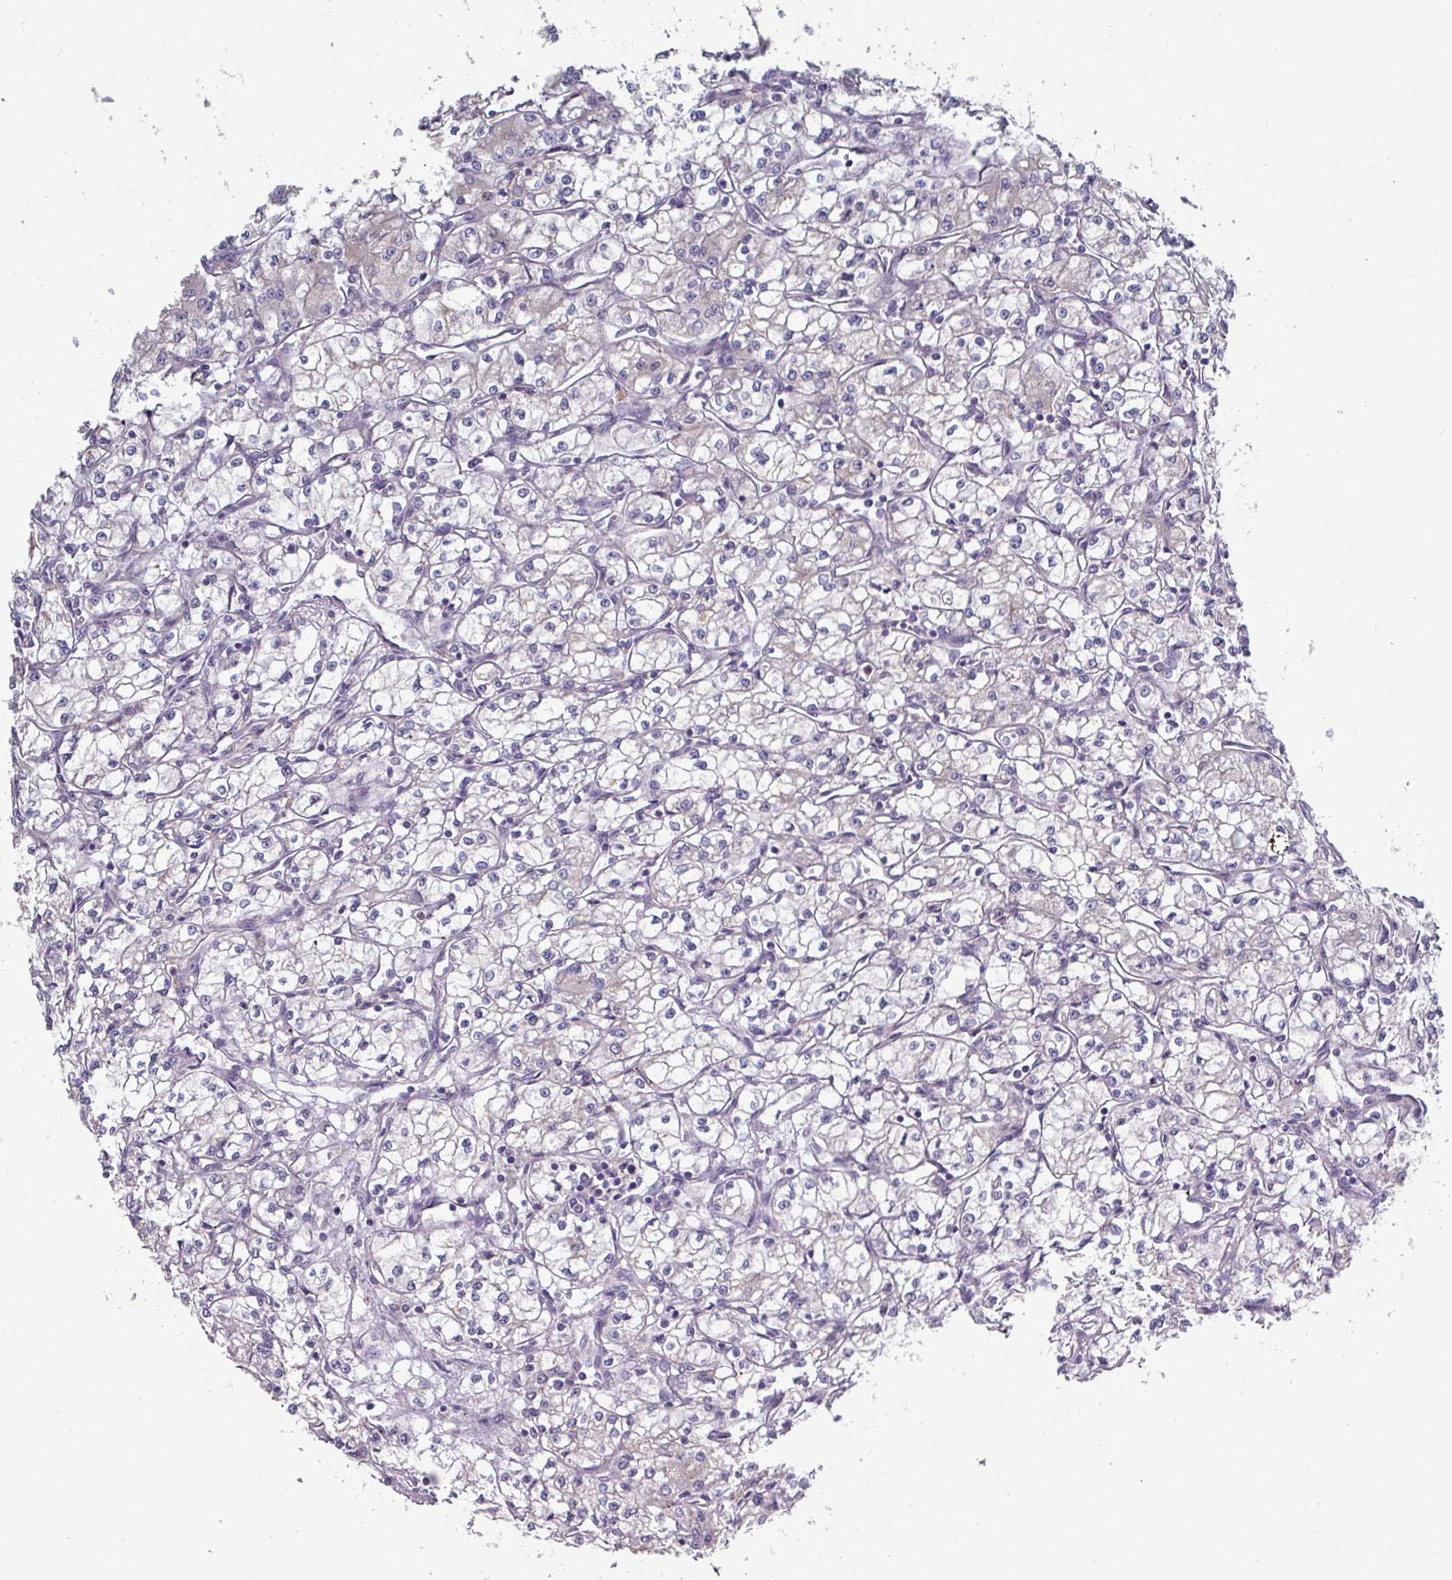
{"staining": {"intensity": "negative", "quantity": "none", "location": "none"}, "tissue": "renal cancer", "cell_type": "Tumor cells", "image_type": "cancer", "snomed": [{"axis": "morphology", "description": "Adenocarcinoma, NOS"}, {"axis": "topography", "description": "Kidney"}], "caption": "The photomicrograph shows no significant expression in tumor cells of renal adenocarcinoma.", "gene": "PRAMEF8", "patient": {"sex": "male", "age": 59}}